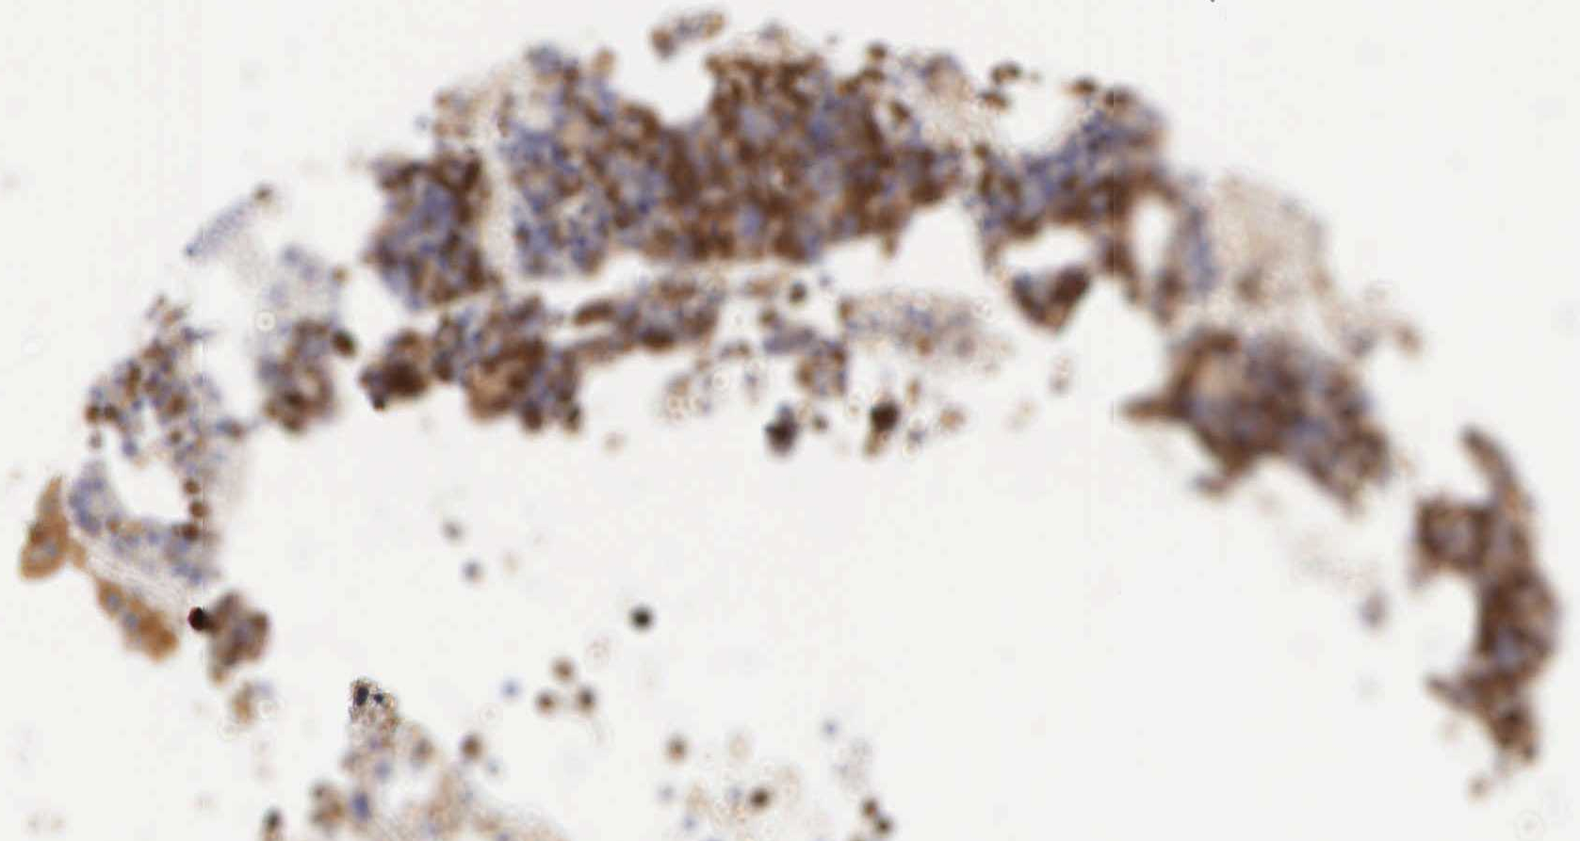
{"staining": {"intensity": "strong", "quantity": "25%-75%", "location": "cytoplasmic/membranous,nuclear"}, "tissue": "bone marrow", "cell_type": "Hematopoietic cells", "image_type": "normal", "snomed": [{"axis": "morphology", "description": "Normal tissue, NOS"}, {"axis": "topography", "description": "Bone marrow"}], "caption": "Strong cytoplasmic/membranous,nuclear positivity is seen in approximately 25%-75% of hematopoietic cells in unremarkable bone marrow. Using DAB (3,3'-diaminobenzidine) (brown) and hematoxylin (blue) stains, captured at high magnification using brightfield microscopy.", "gene": "G6PD", "patient": {"sex": "male", "age": 75}}